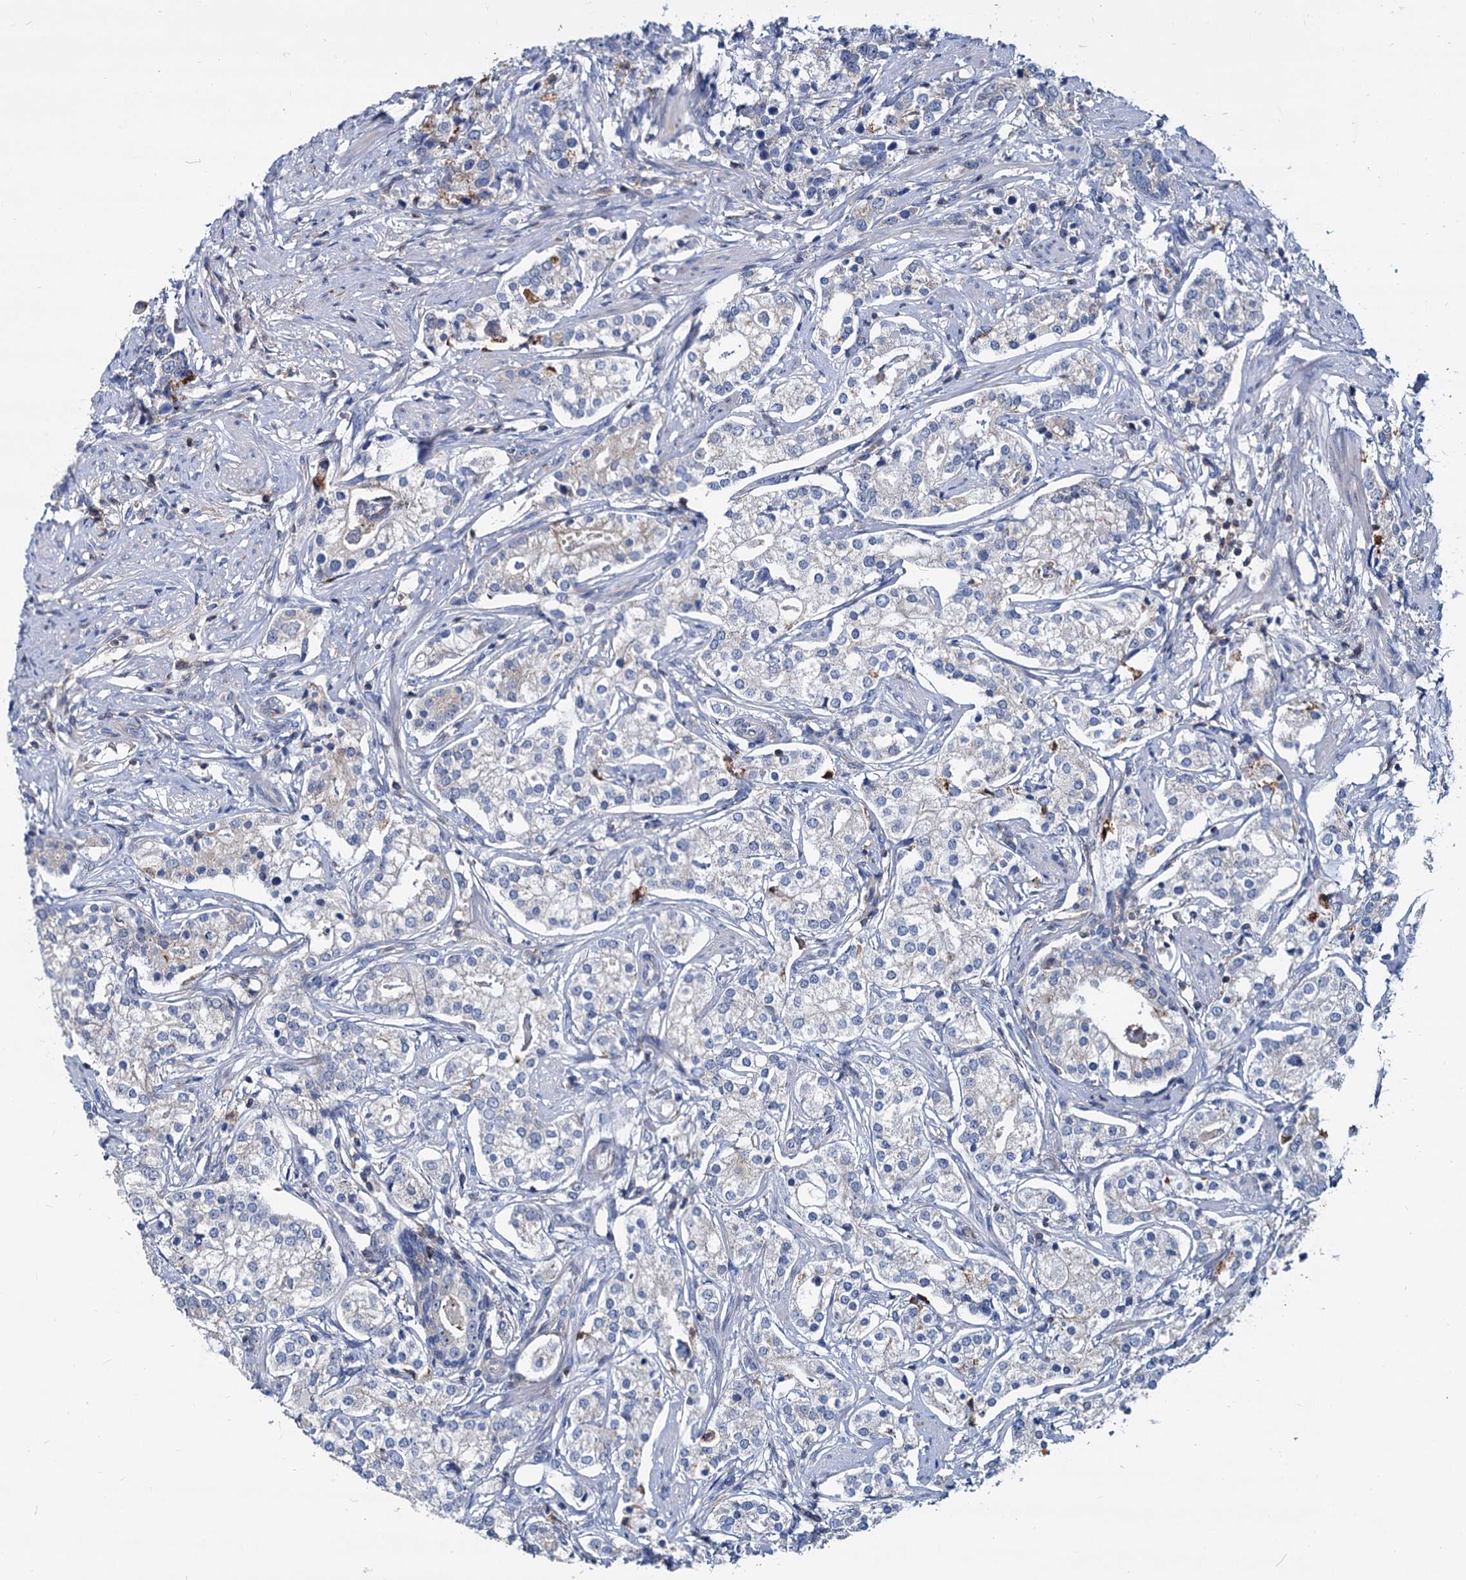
{"staining": {"intensity": "negative", "quantity": "none", "location": "none"}, "tissue": "prostate cancer", "cell_type": "Tumor cells", "image_type": "cancer", "snomed": [{"axis": "morphology", "description": "Adenocarcinoma, High grade"}, {"axis": "topography", "description": "Prostate"}], "caption": "Immunohistochemistry (IHC) micrograph of neoplastic tissue: prostate cancer (adenocarcinoma (high-grade)) stained with DAB displays no significant protein staining in tumor cells.", "gene": "LRCH4", "patient": {"sex": "male", "age": 69}}